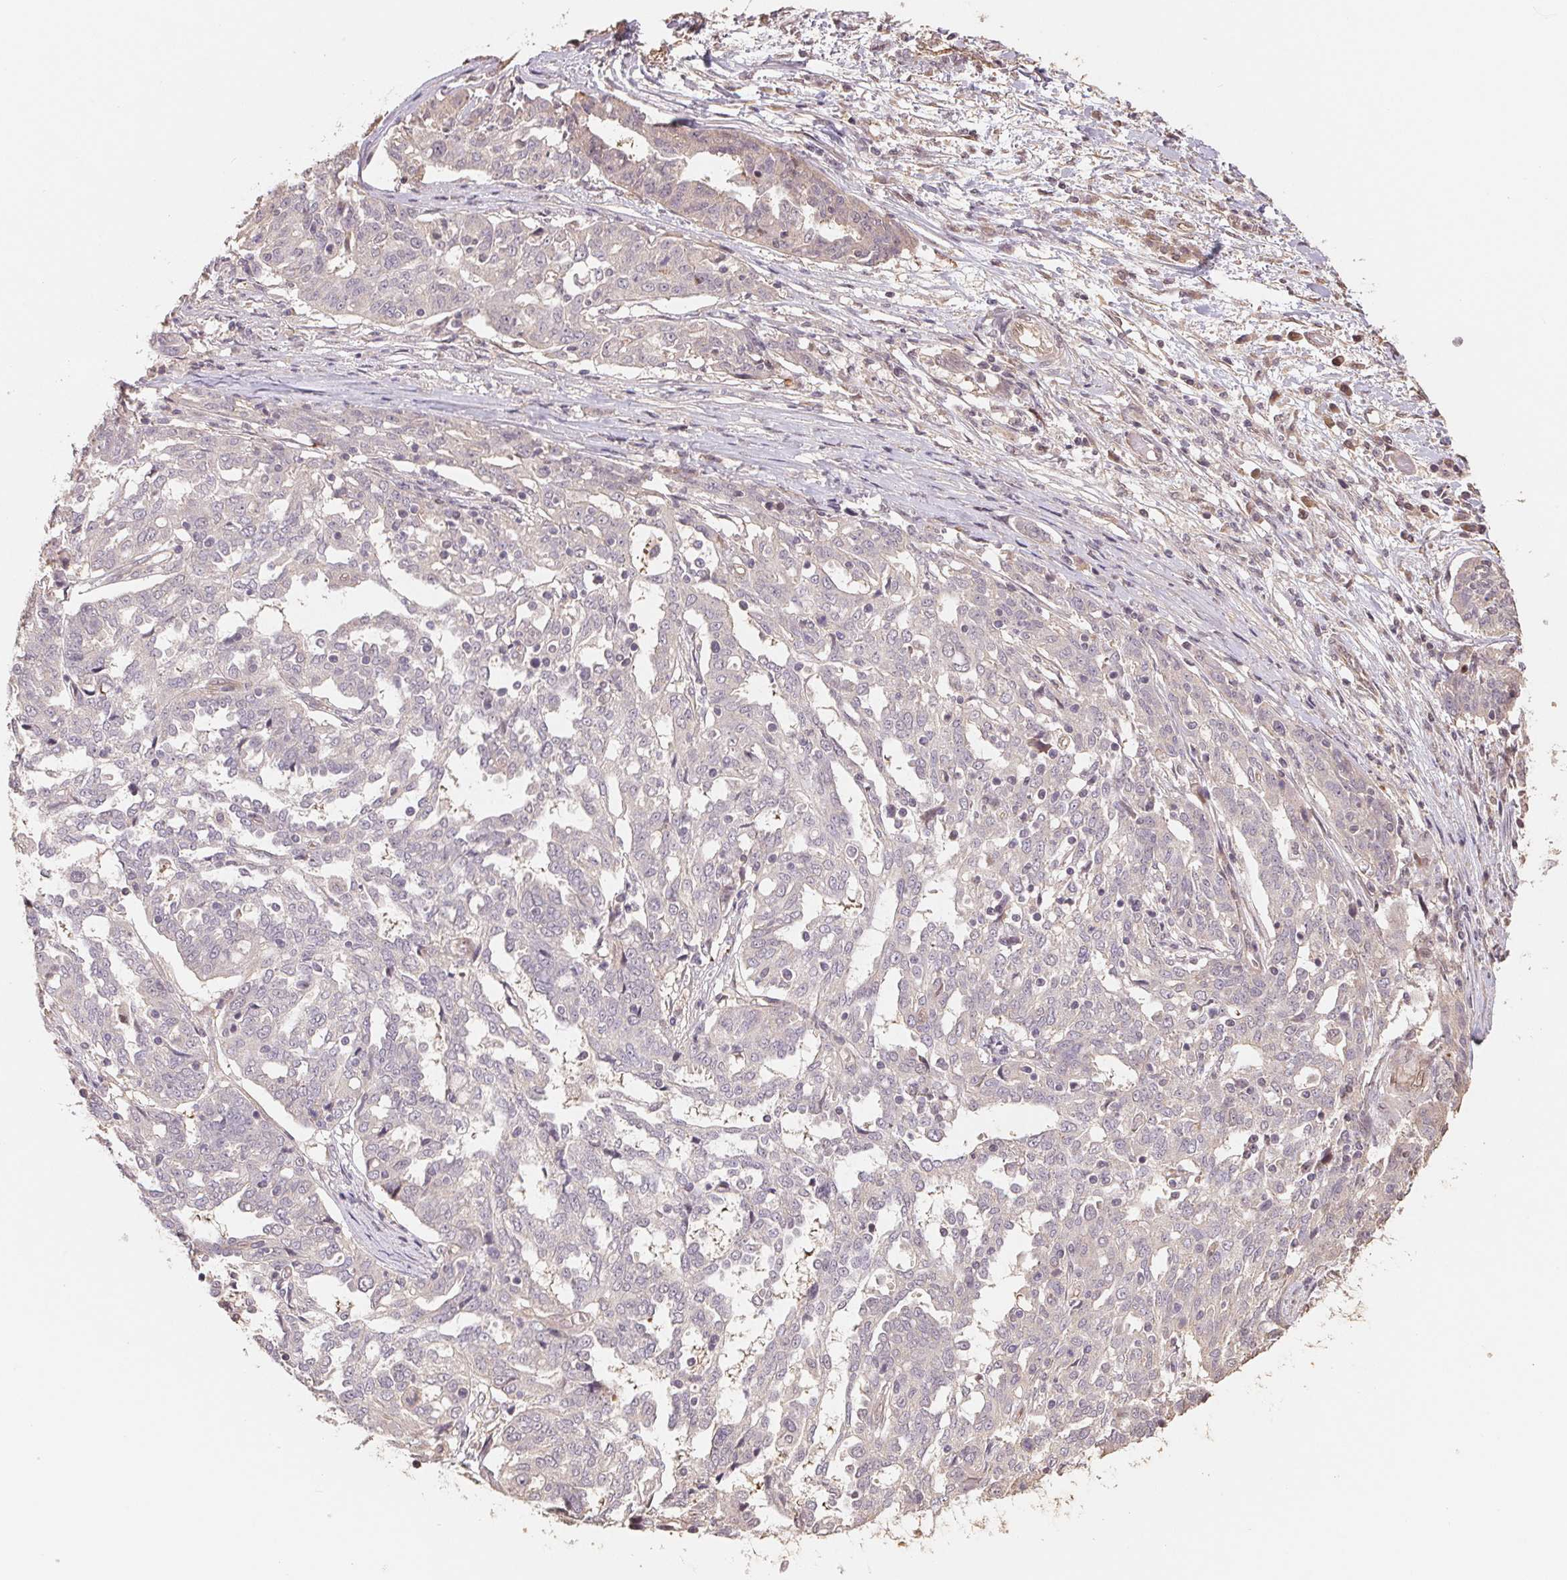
{"staining": {"intensity": "negative", "quantity": "none", "location": "none"}, "tissue": "ovarian cancer", "cell_type": "Tumor cells", "image_type": "cancer", "snomed": [{"axis": "morphology", "description": "Cystadenocarcinoma, serous, NOS"}, {"axis": "topography", "description": "Ovary"}], "caption": "The IHC histopathology image has no significant positivity in tumor cells of ovarian cancer tissue.", "gene": "TMEM222", "patient": {"sex": "female", "age": 67}}